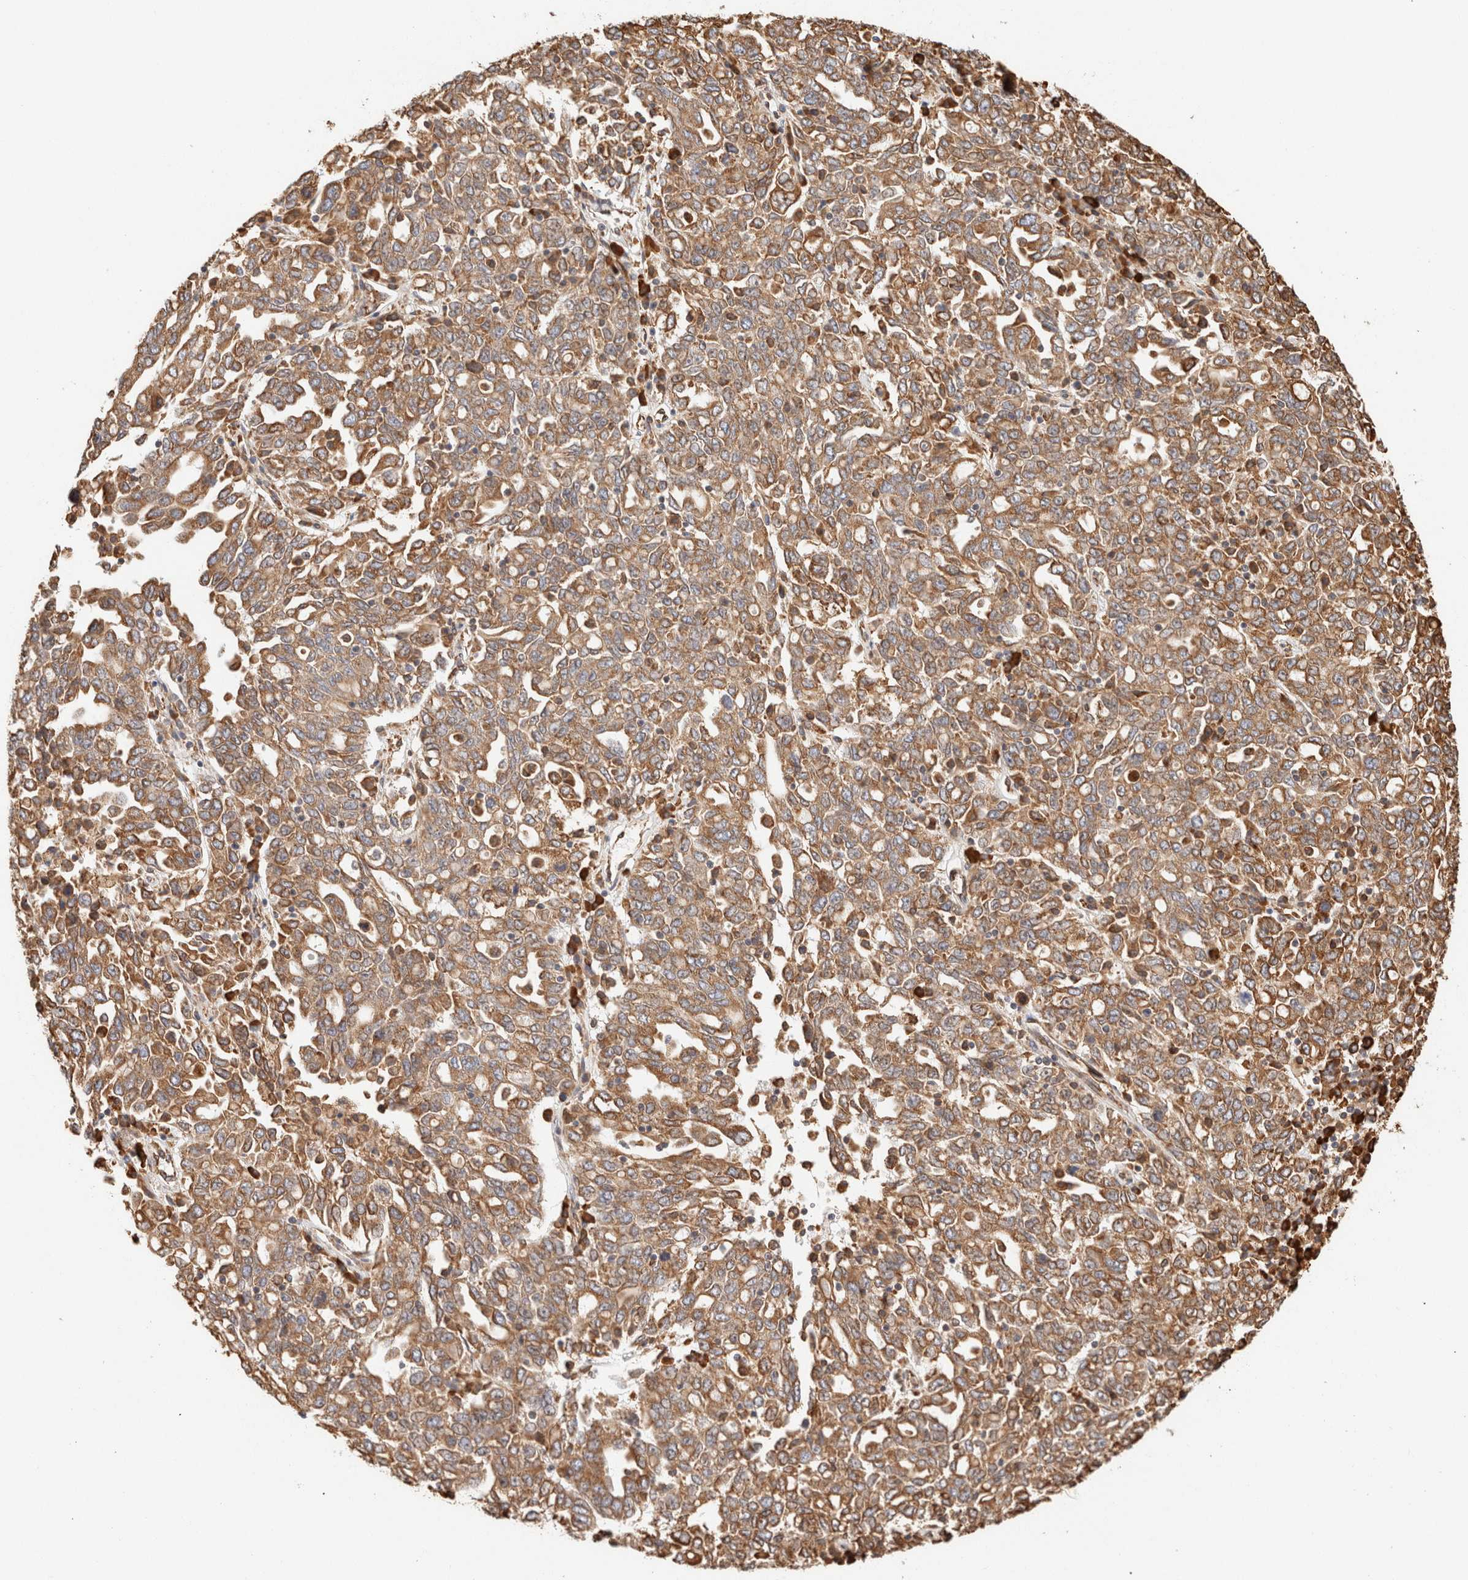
{"staining": {"intensity": "moderate", "quantity": ">75%", "location": "cytoplasmic/membranous"}, "tissue": "ovarian cancer", "cell_type": "Tumor cells", "image_type": "cancer", "snomed": [{"axis": "morphology", "description": "Carcinoma, endometroid"}, {"axis": "topography", "description": "Ovary"}], "caption": "High-power microscopy captured an immunohistochemistry (IHC) micrograph of ovarian endometroid carcinoma, revealing moderate cytoplasmic/membranous staining in about >75% of tumor cells.", "gene": "FER", "patient": {"sex": "female", "age": 62}}